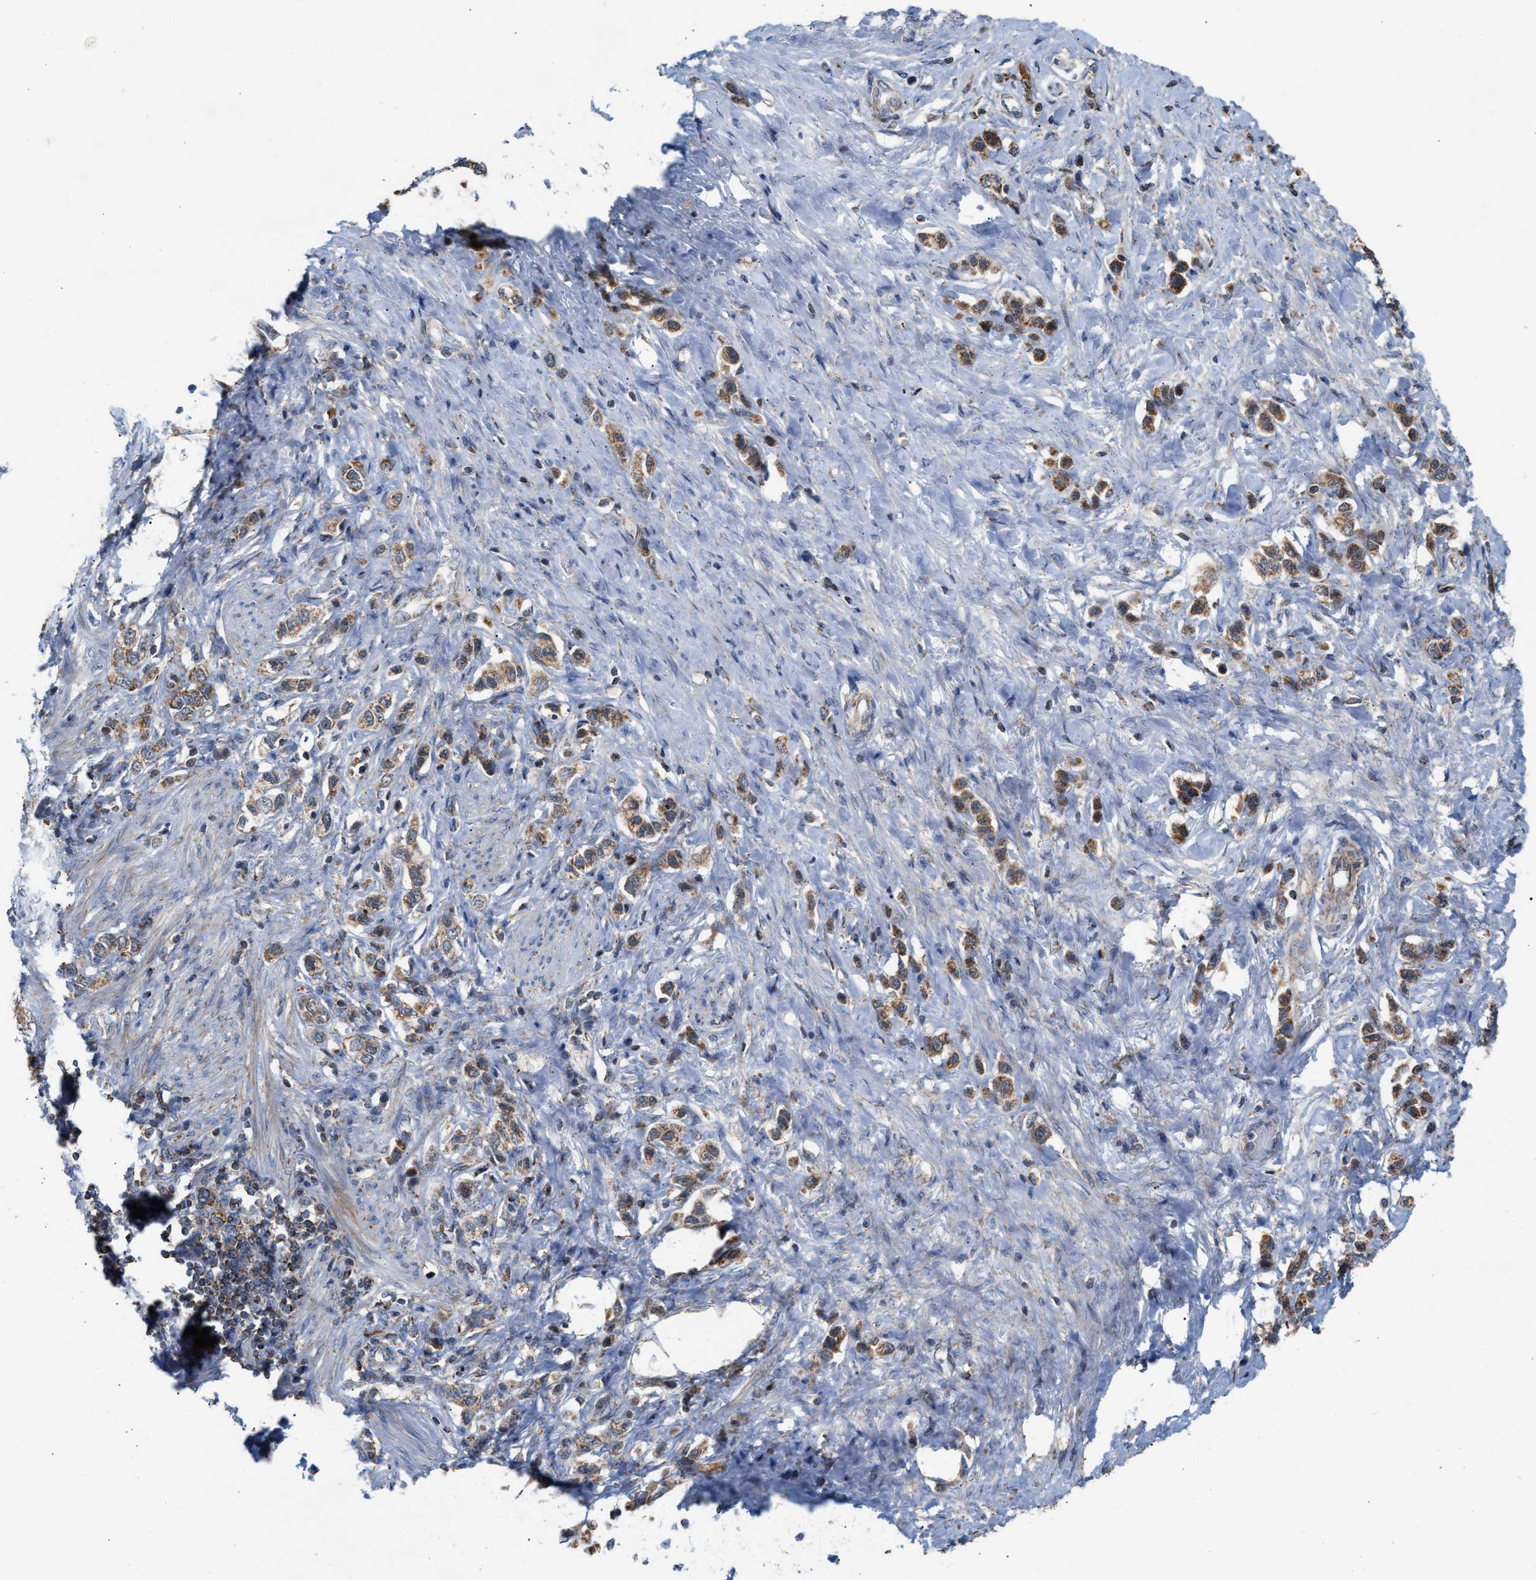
{"staining": {"intensity": "moderate", "quantity": ">75%", "location": "cytoplasmic/membranous"}, "tissue": "stomach cancer", "cell_type": "Tumor cells", "image_type": "cancer", "snomed": [{"axis": "morphology", "description": "Adenocarcinoma, NOS"}, {"axis": "topography", "description": "Stomach"}], "caption": "Immunohistochemical staining of human stomach adenocarcinoma exhibits moderate cytoplasmic/membranous protein staining in about >75% of tumor cells.", "gene": "PMPCA", "patient": {"sex": "female", "age": 65}}